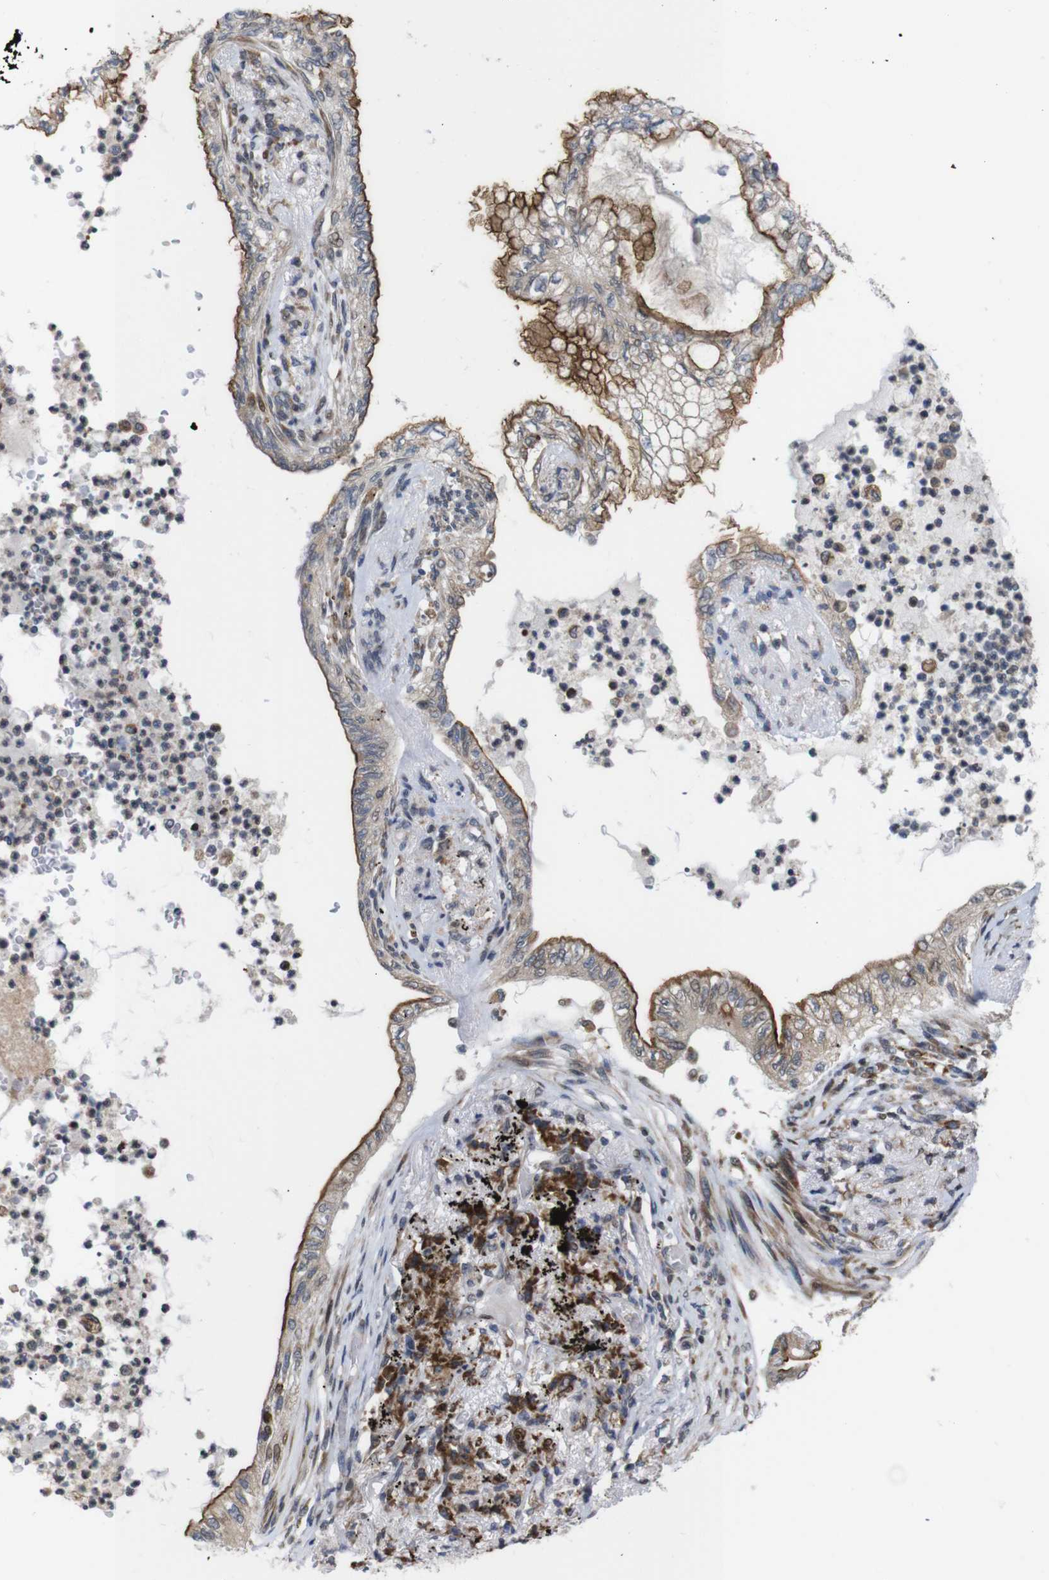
{"staining": {"intensity": "moderate", "quantity": "25%-75%", "location": "cytoplasmic/membranous"}, "tissue": "lung cancer", "cell_type": "Tumor cells", "image_type": "cancer", "snomed": [{"axis": "morphology", "description": "Normal tissue, NOS"}, {"axis": "morphology", "description": "Adenocarcinoma, NOS"}, {"axis": "topography", "description": "Bronchus"}, {"axis": "topography", "description": "Lung"}], "caption": "Approximately 25%-75% of tumor cells in adenocarcinoma (lung) reveal moderate cytoplasmic/membranous protein positivity as visualized by brown immunohistochemical staining.", "gene": "PTPN1", "patient": {"sex": "female", "age": 70}}